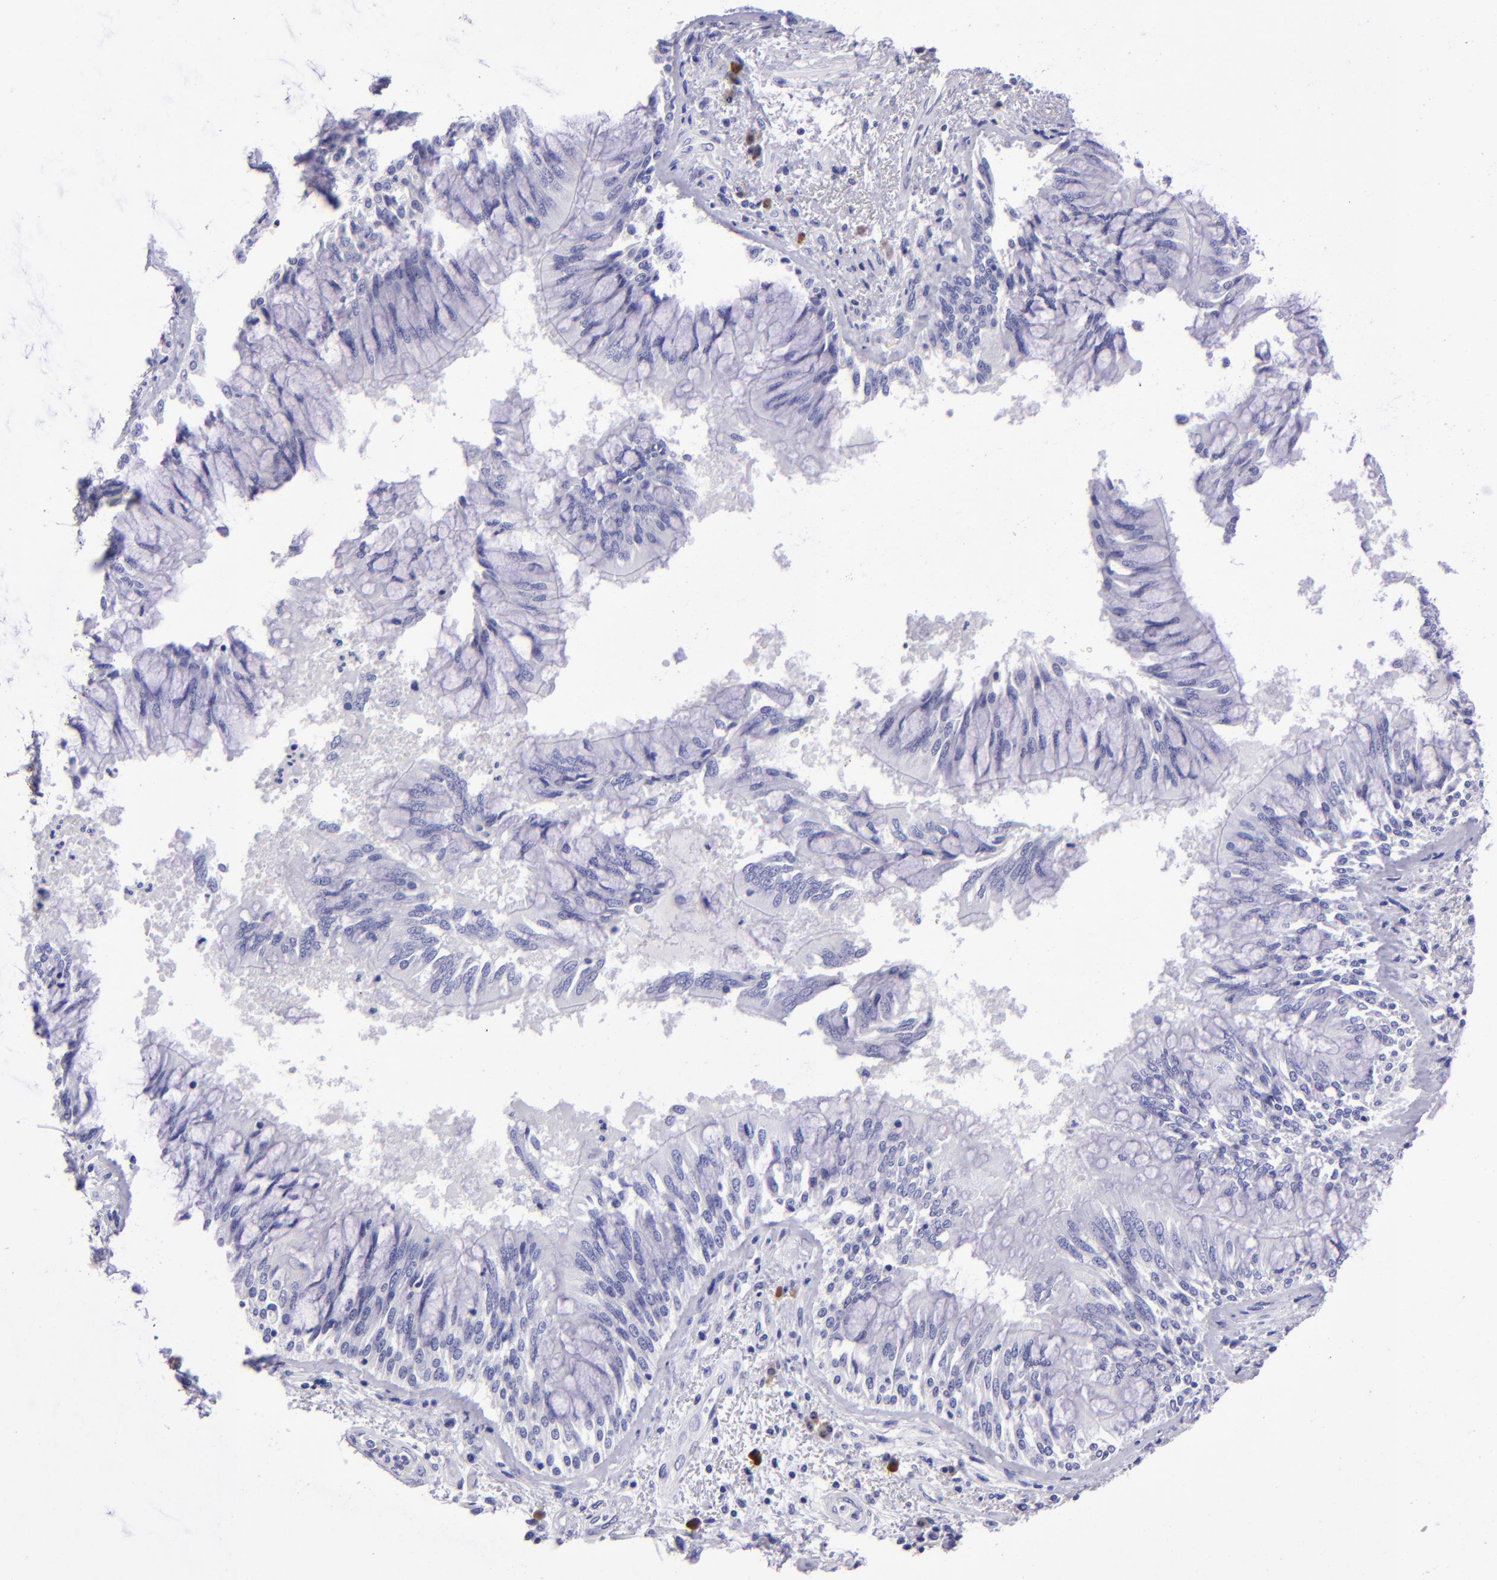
{"staining": {"intensity": "negative", "quantity": "none", "location": "none"}, "tissue": "bronchus", "cell_type": "Respiratory epithelial cells", "image_type": "normal", "snomed": [{"axis": "morphology", "description": "Normal tissue, NOS"}, {"axis": "topography", "description": "Cartilage tissue"}, {"axis": "topography", "description": "Bronchus"}, {"axis": "topography", "description": "Lung"}, {"axis": "topography", "description": "Peripheral nerve tissue"}], "caption": "Immunohistochemistry of normal human bronchus reveals no expression in respiratory epithelial cells.", "gene": "TYRP1", "patient": {"sex": "female", "age": 49}}